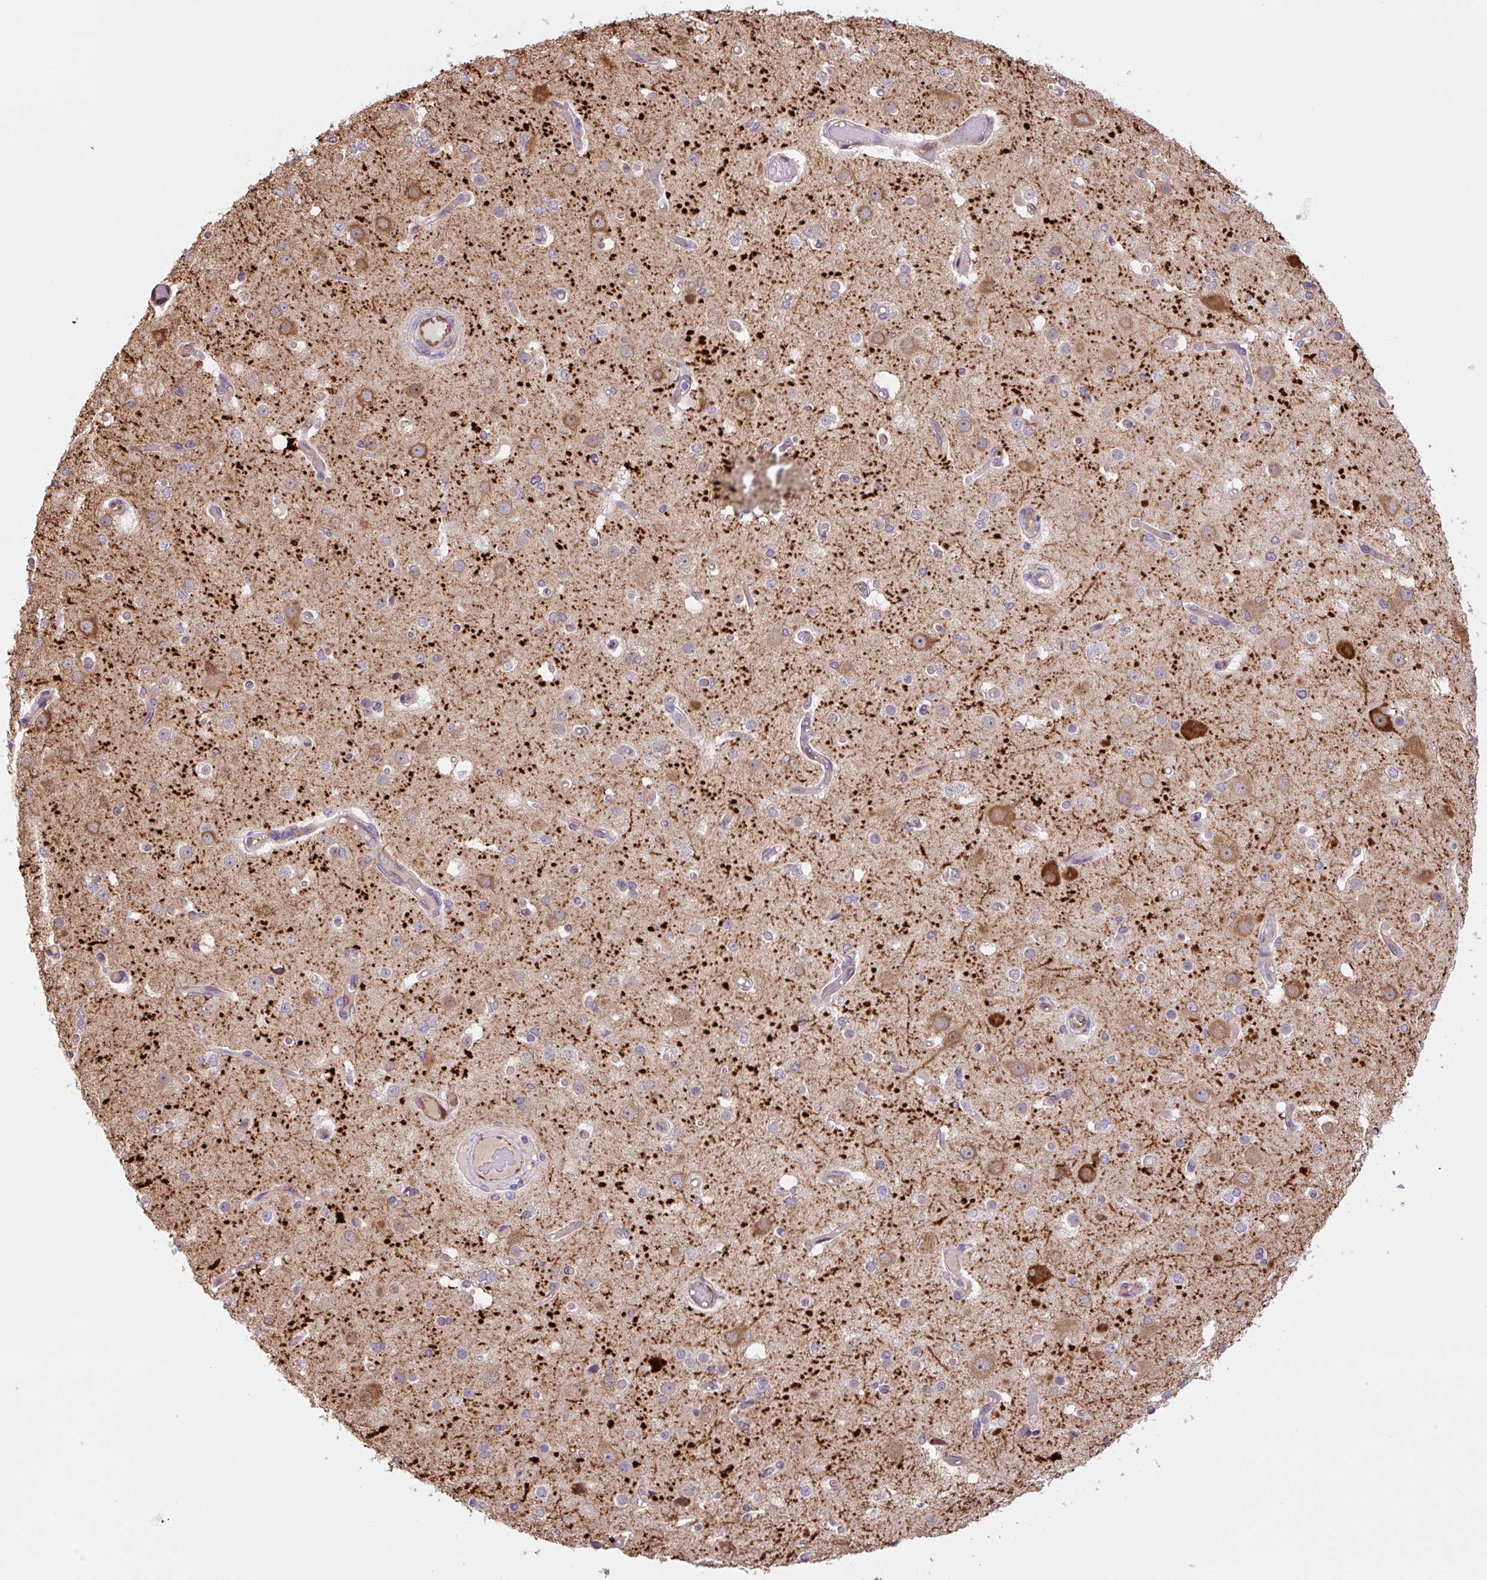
{"staining": {"intensity": "weak", "quantity": "<25%", "location": "cytoplasmic/membranous"}, "tissue": "cerebral cortex", "cell_type": "Endothelial cells", "image_type": "normal", "snomed": [{"axis": "morphology", "description": "Normal tissue, NOS"}, {"axis": "morphology", "description": "Inflammation, NOS"}, {"axis": "topography", "description": "Cerebral cortex"}], "caption": "Cerebral cortex was stained to show a protein in brown. There is no significant positivity in endothelial cells. (Brightfield microscopy of DAB (3,3'-diaminobenzidine) IHC at high magnification).", "gene": "PLA2G4A", "patient": {"sex": "male", "age": 6}}